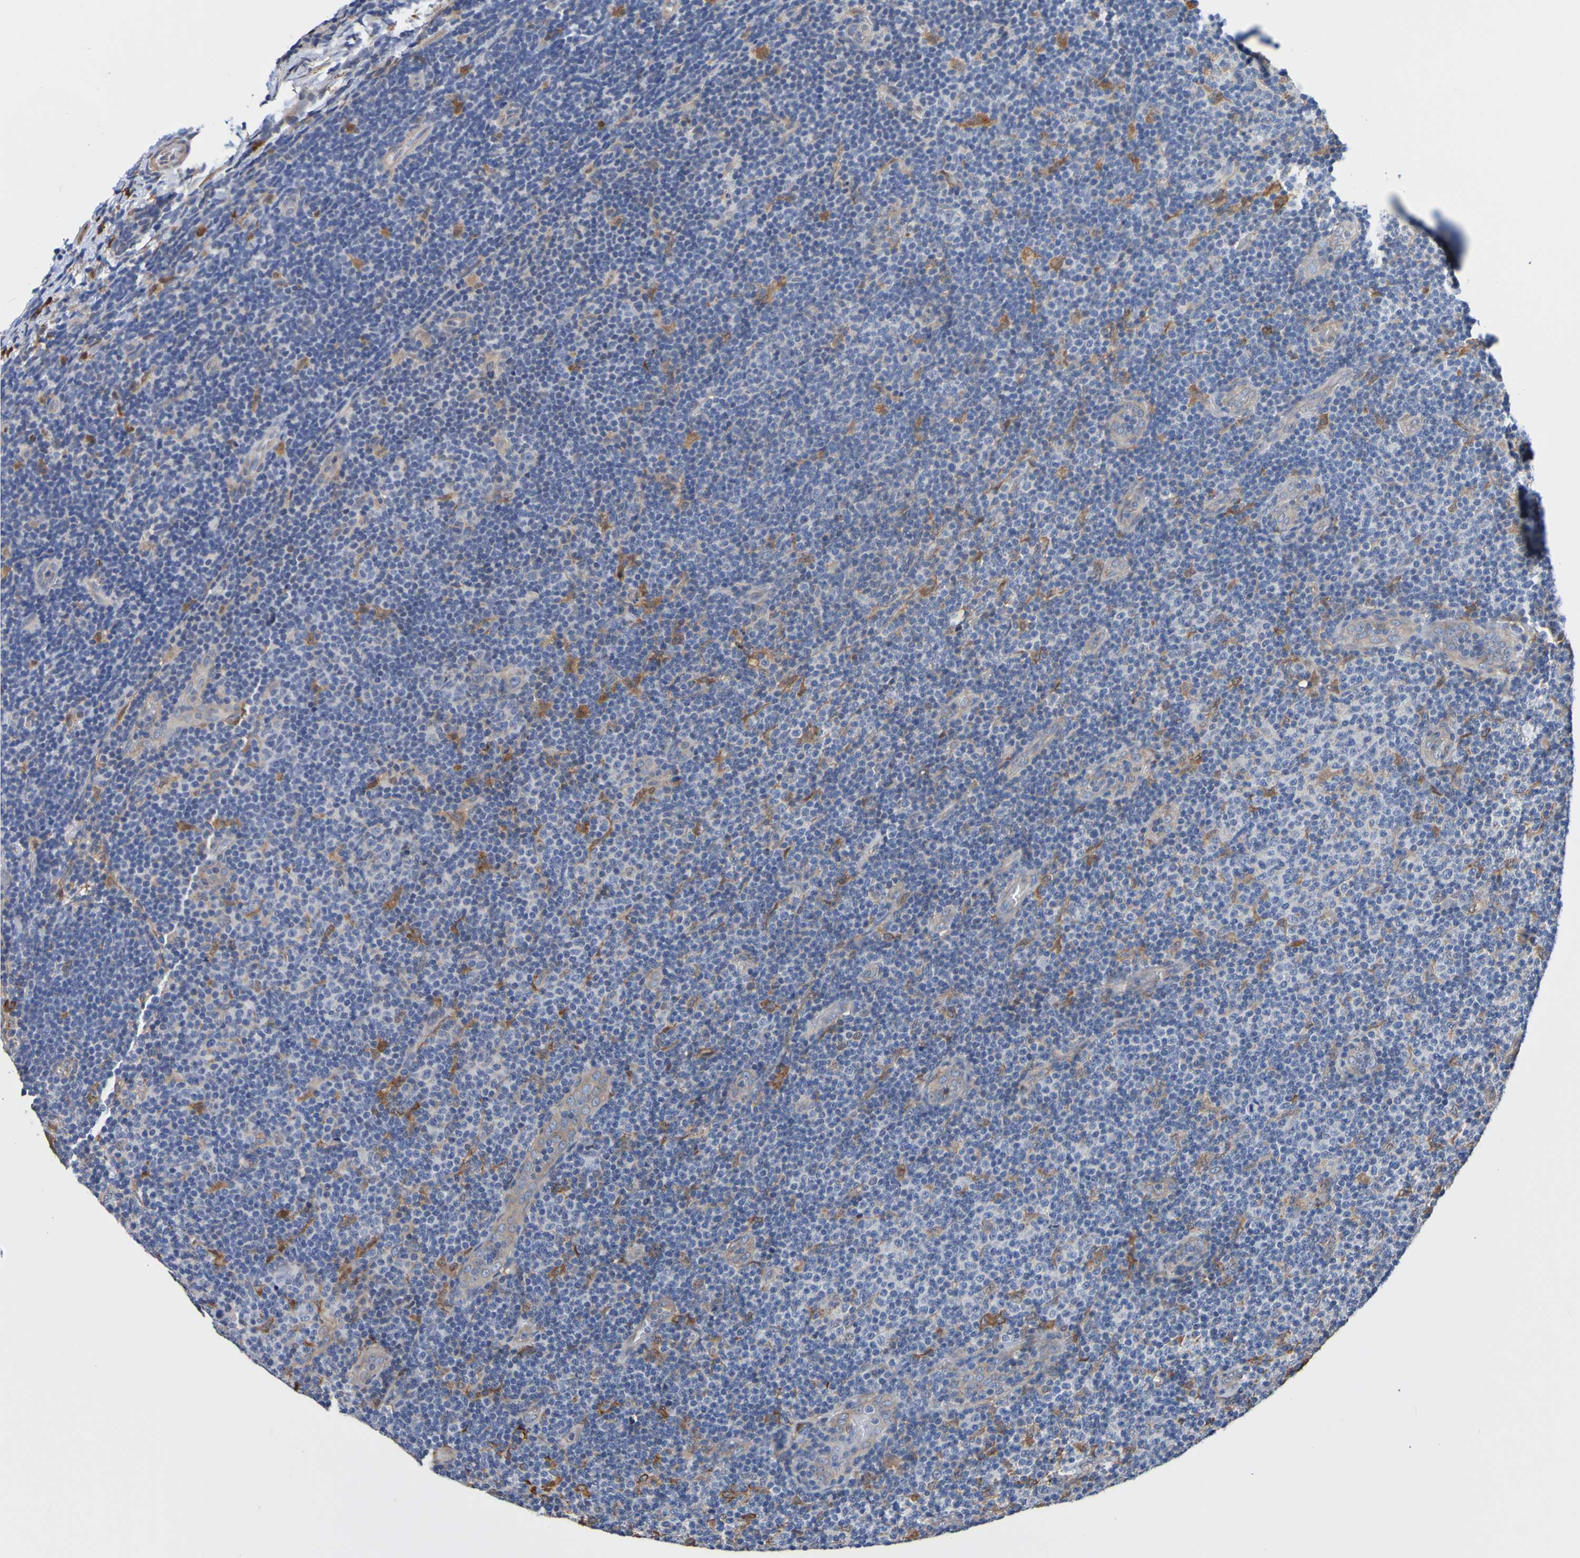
{"staining": {"intensity": "negative", "quantity": "none", "location": "none"}, "tissue": "lymphoma", "cell_type": "Tumor cells", "image_type": "cancer", "snomed": [{"axis": "morphology", "description": "Malignant lymphoma, non-Hodgkin's type, Low grade"}, {"axis": "topography", "description": "Lymph node"}], "caption": "Immunohistochemistry (IHC) micrograph of malignant lymphoma, non-Hodgkin's type (low-grade) stained for a protein (brown), which demonstrates no positivity in tumor cells.", "gene": "METAP2", "patient": {"sex": "male", "age": 83}}